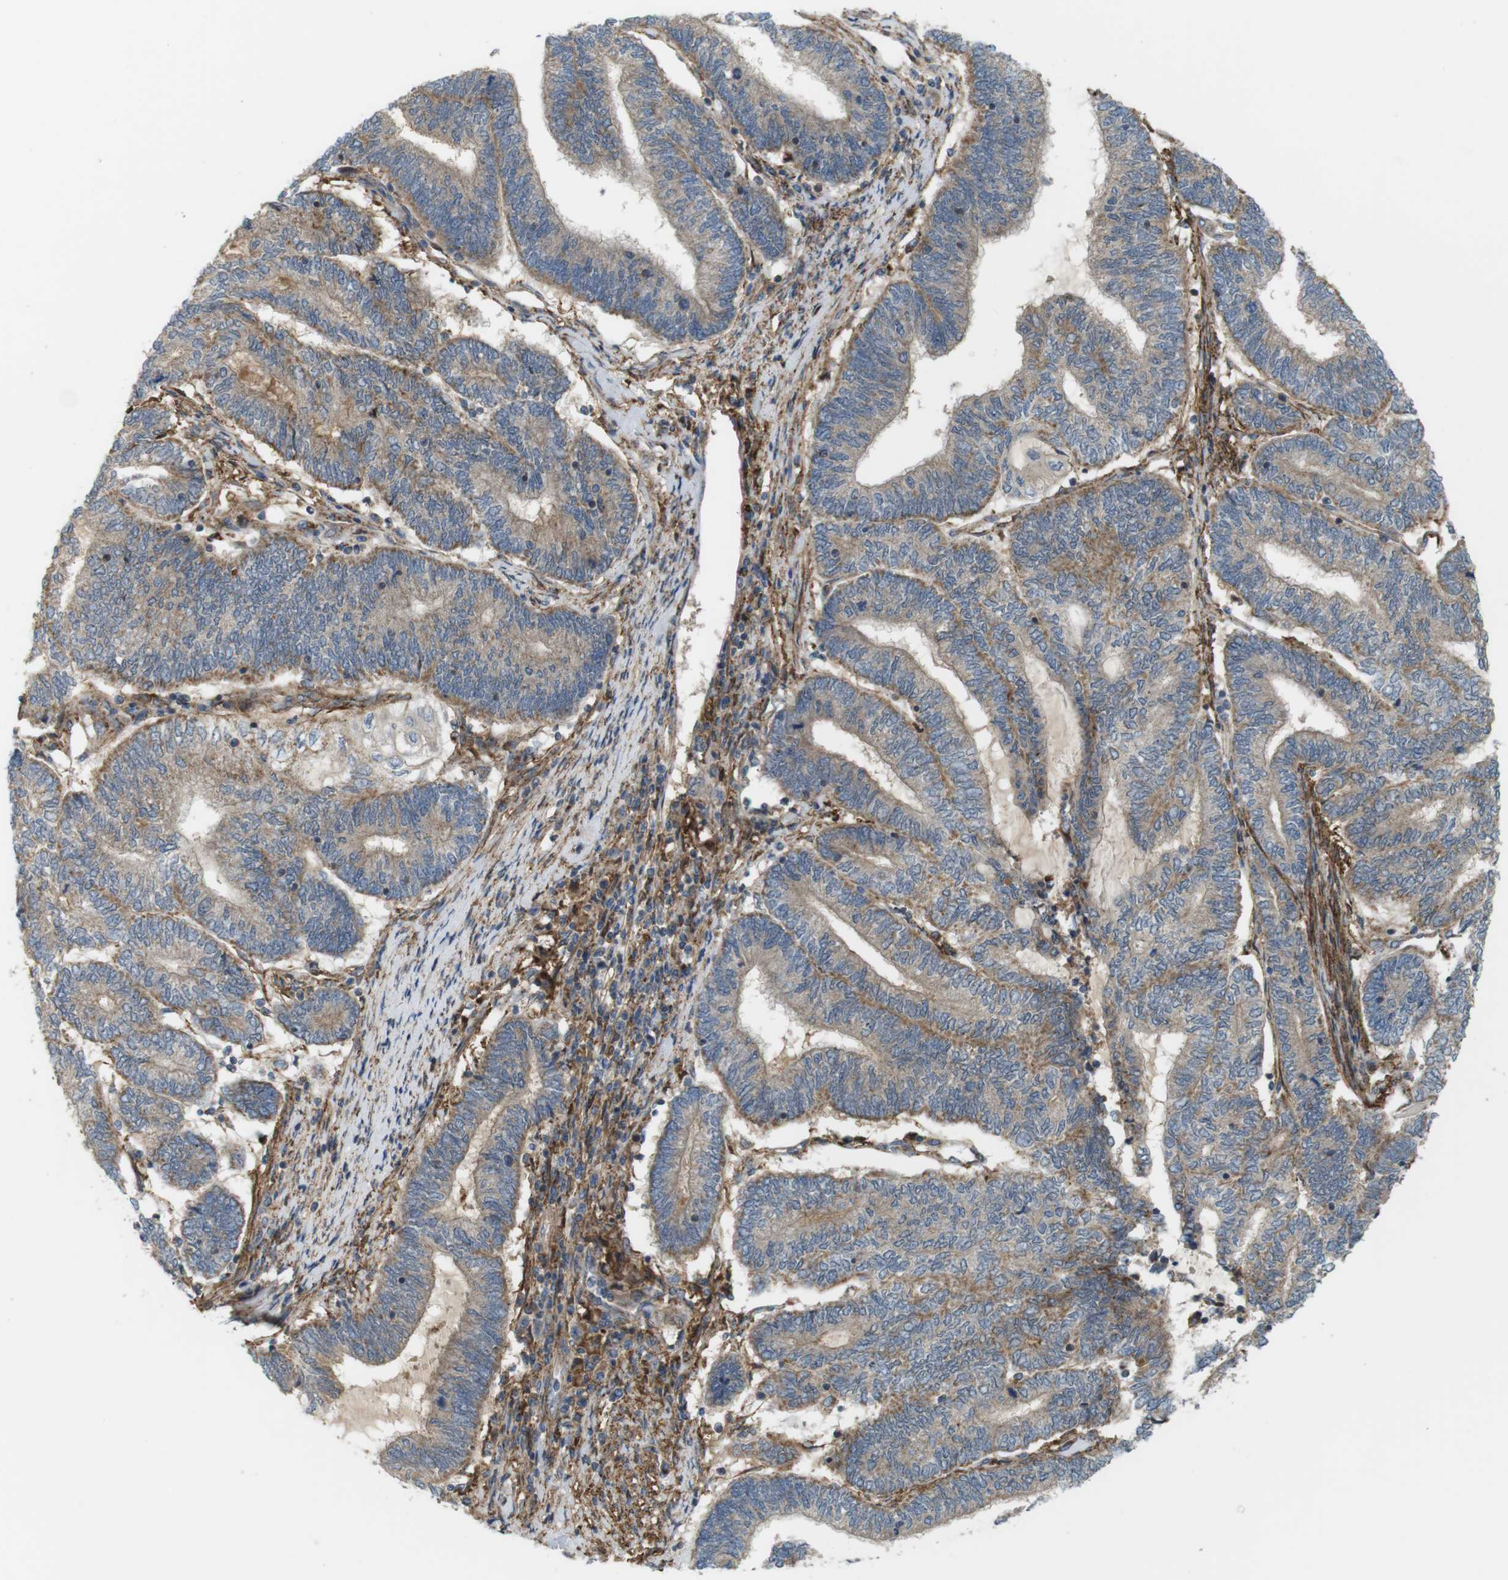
{"staining": {"intensity": "weak", "quantity": ">75%", "location": "cytoplasmic/membranous"}, "tissue": "endometrial cancer", "cell_type": "Tumor cells", "image_type": "cancer", "snomed": [{"axis": "morphology", "description": "Adenocarcinoma, NOS"}, {"axis": "topography", "description": "Uterus"}, {"axis": "topography", "description": "Endometrium"}], "caption": "There is low levels of weak cytoplasmic/membranous positivity in tumor cells of endometrial cancer (adenocarcinoma), as demonstrated by immunohistochemical staining (brown color).", "gene": "DDAH2", "patient": {"sex": "female", "age": 70}}